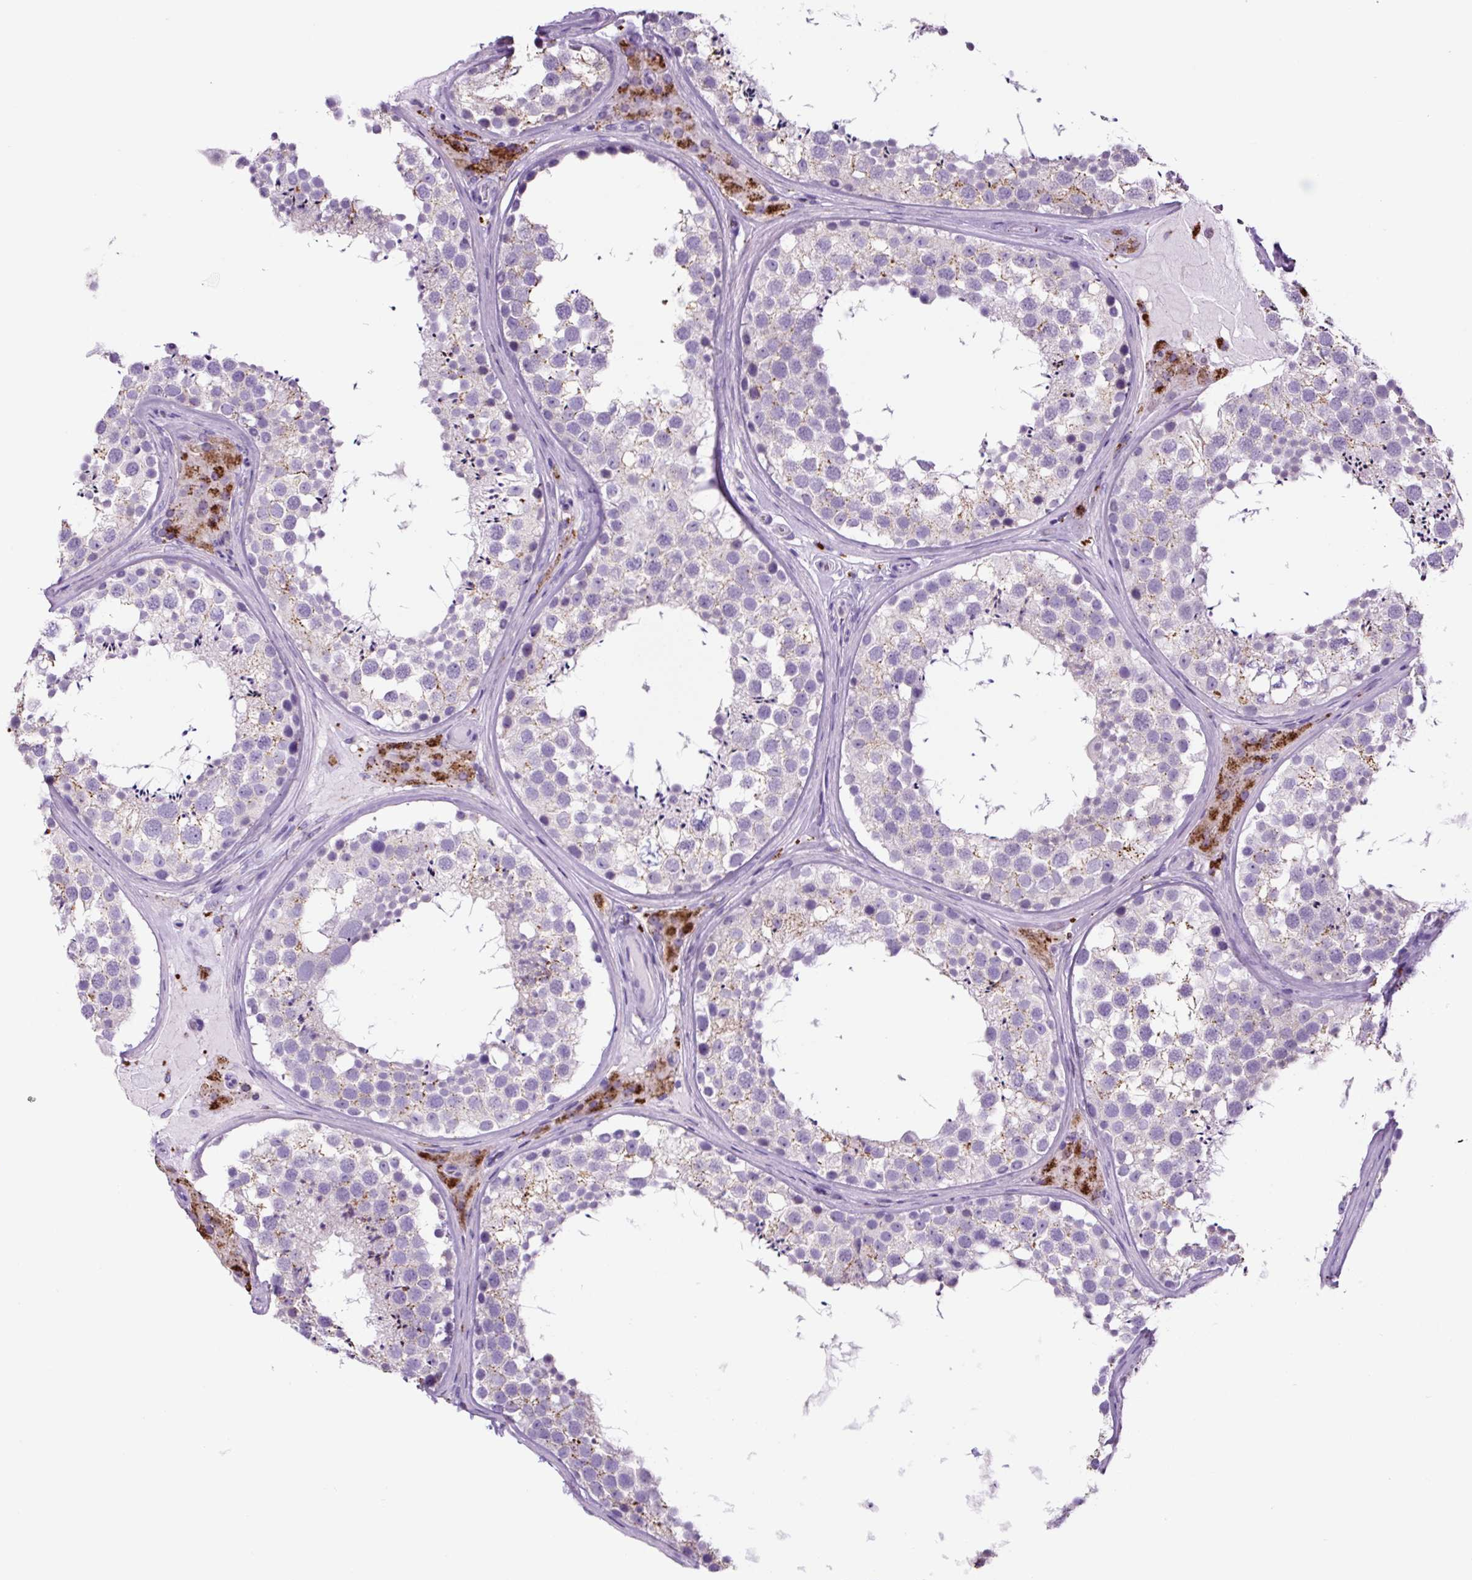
{"staining": {"intensity": "negative", "quantity": "none", "location": "none"}, "tissue": "testis", "cell_type": "Cells in seminiferous ducts", "image_type": "normal", "snomed": [{"axis": "morphology", "description": "Normal tissue, NOS"}, {"axis": "topography", "description": "Testis"}], "caption": "DAB (3,3'-diaminobenzidine) immunohistochemical staining of benign human testis shows no significant expression in cells in seminiferous ducts.", "gene": "LCN10", "patient": {"sex": "male", "age": 46}}